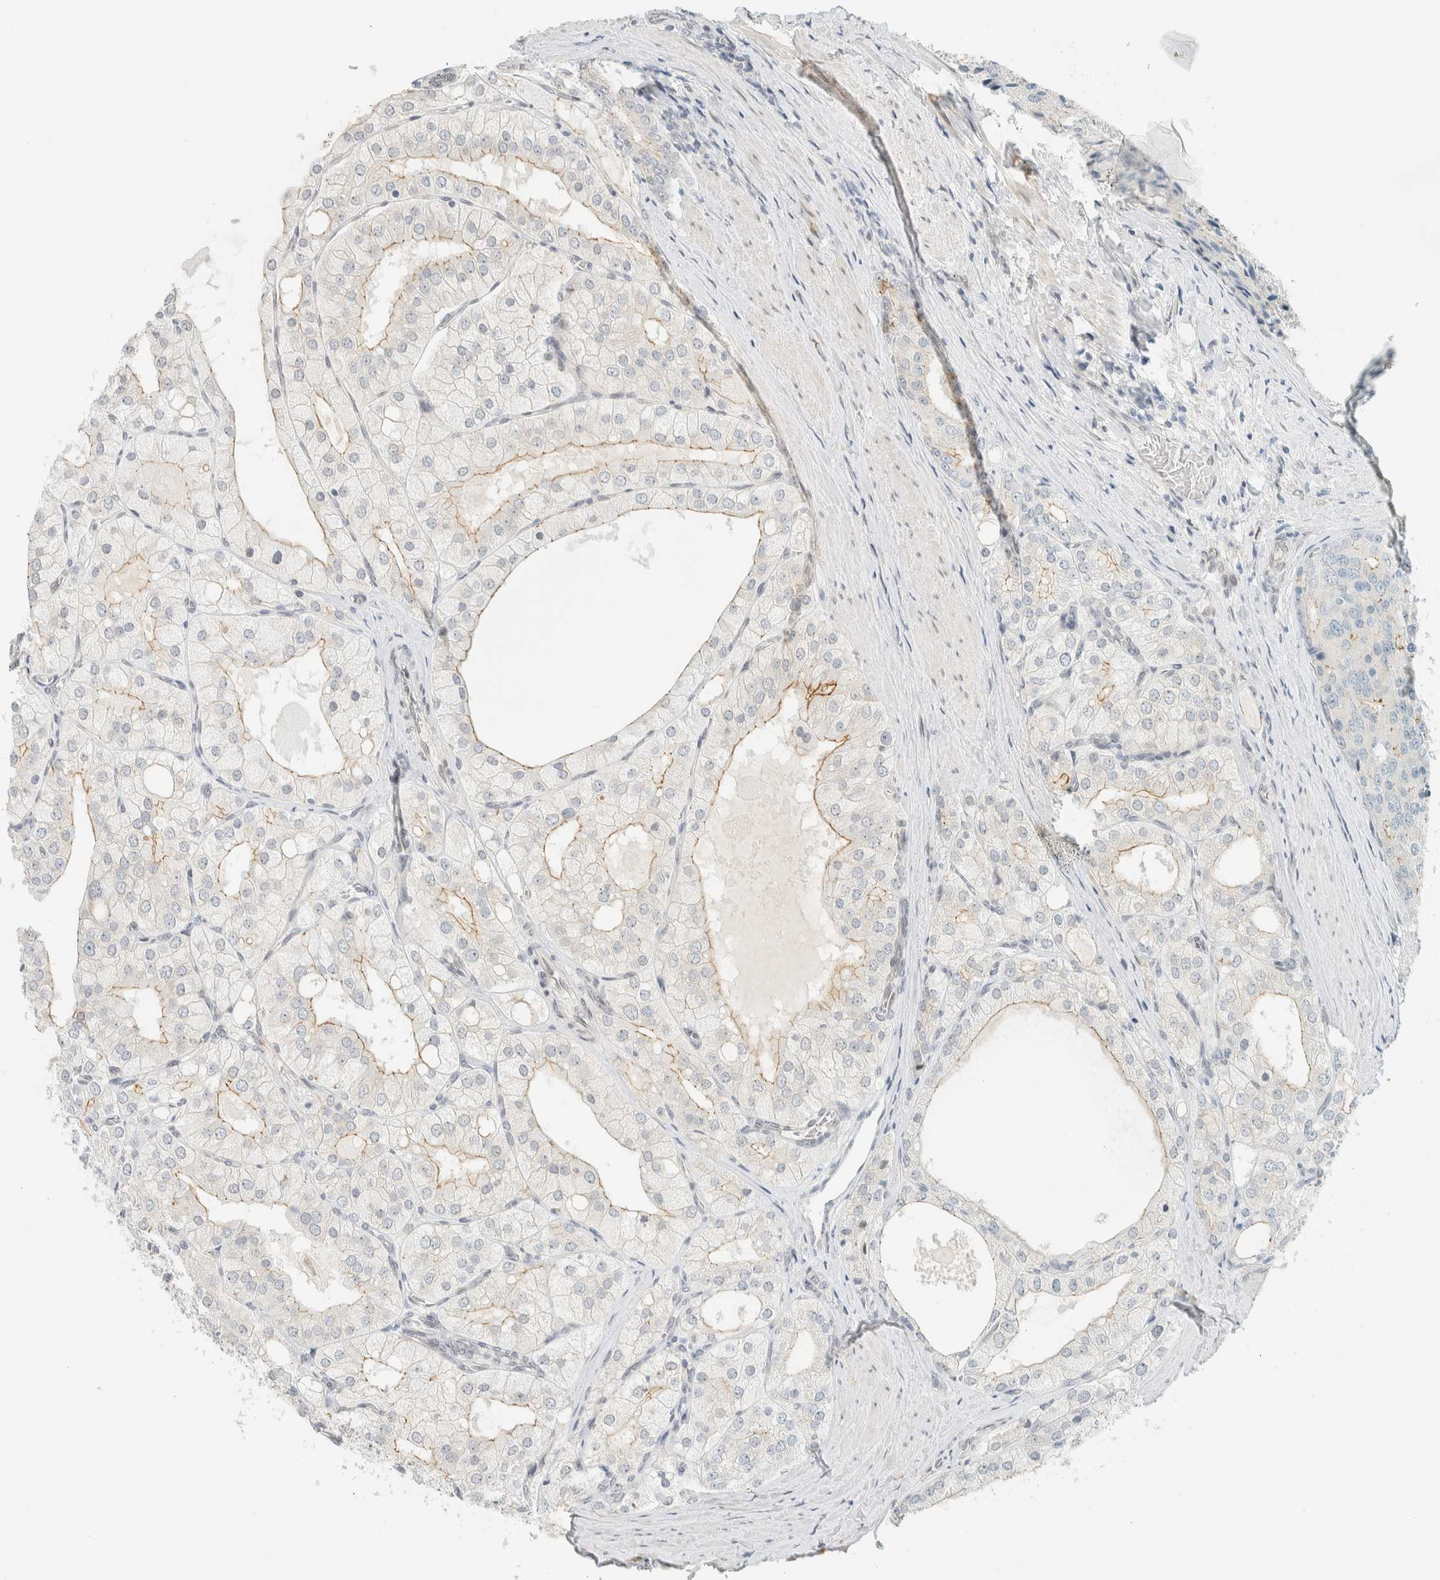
{"staining": {"intensity": "weak", "quantity": "<25%", "location": "cytoplasmic/membranous"}, "tissue": "prostate cancer", "cell_type": "Tumor cells", "image_type": "cancer", "snomed": [{"axis": "morphology", "description": "Adenocarcinoma, High grade"}, {"axis": "topography", "description": "Prostate"}], "caption": "High power microscopy histopathology image of an IHC image of prostate adenocarcinoma (high-grade), revealing no significant staining in tumor cells.", "gene": "C1QTNF12", "patient": {"sex": "male", "age": 50}}